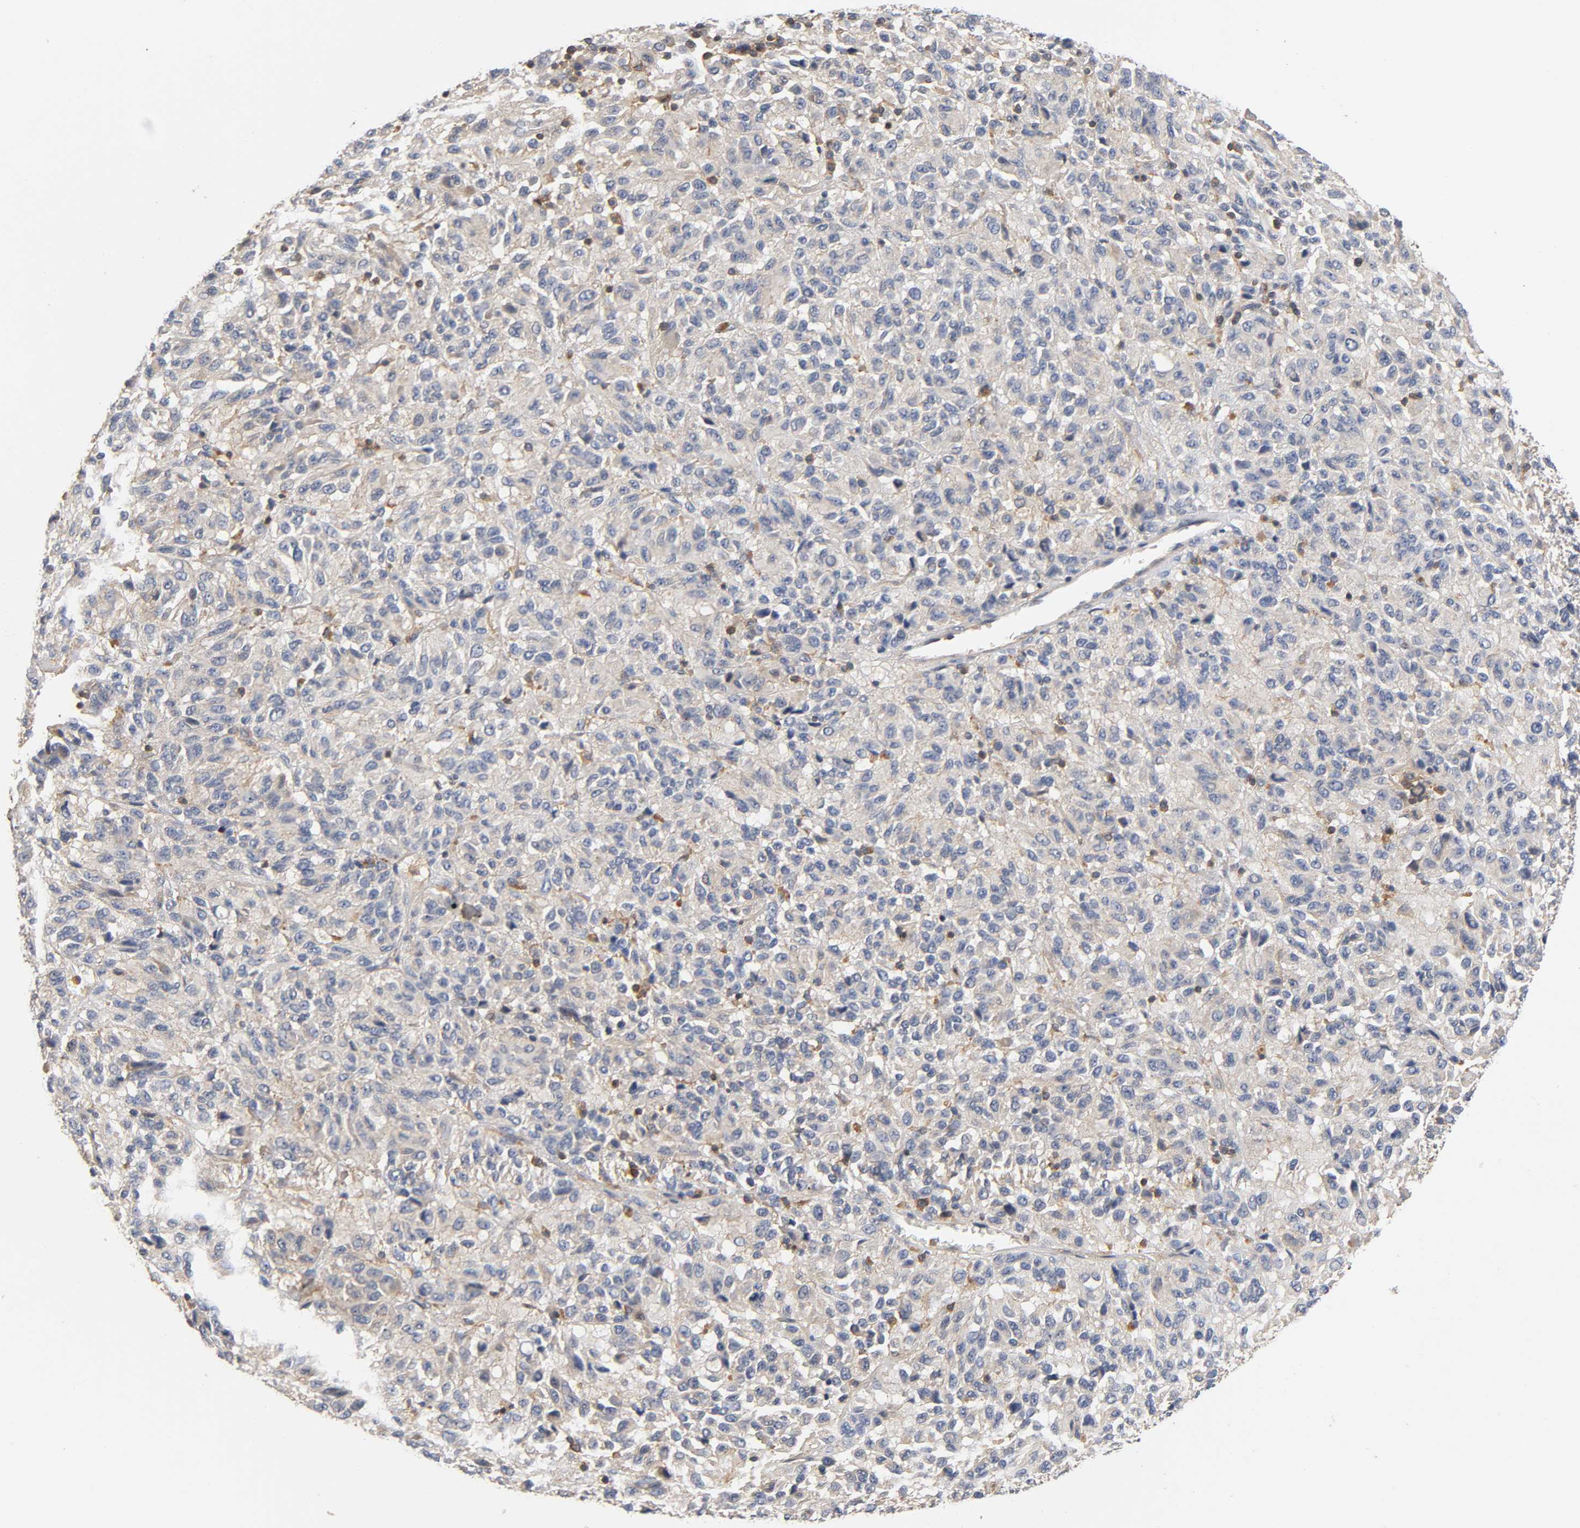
{"staining": {"intensity": "weak", "quantity": "25%-75%", "location": "cytoplasmic/membranous"}, "tissue": "melanoma", "cell_type": "Tumor cells", "image_type": "cancer", "snomed": [{"axis": "morphology", "description": "Malignant melanoma, Metastatic site"}, {"axis": "topography", "description": "Lung"}], "caption": "Malignant melanoma (metastatic site) was stained to show a protein in brown. There is low levels of weak cytoplasmic/membranous positivity in about 25%-75% of tumor cells. The staining was performed using DAB (3,3'-diaminobenzidine), with brown indicating positive protein expression. Nuclei are stained blue with hematoxylin.", "gene": "ACTR2", "patient": {"sex": "male", "age": 64}}